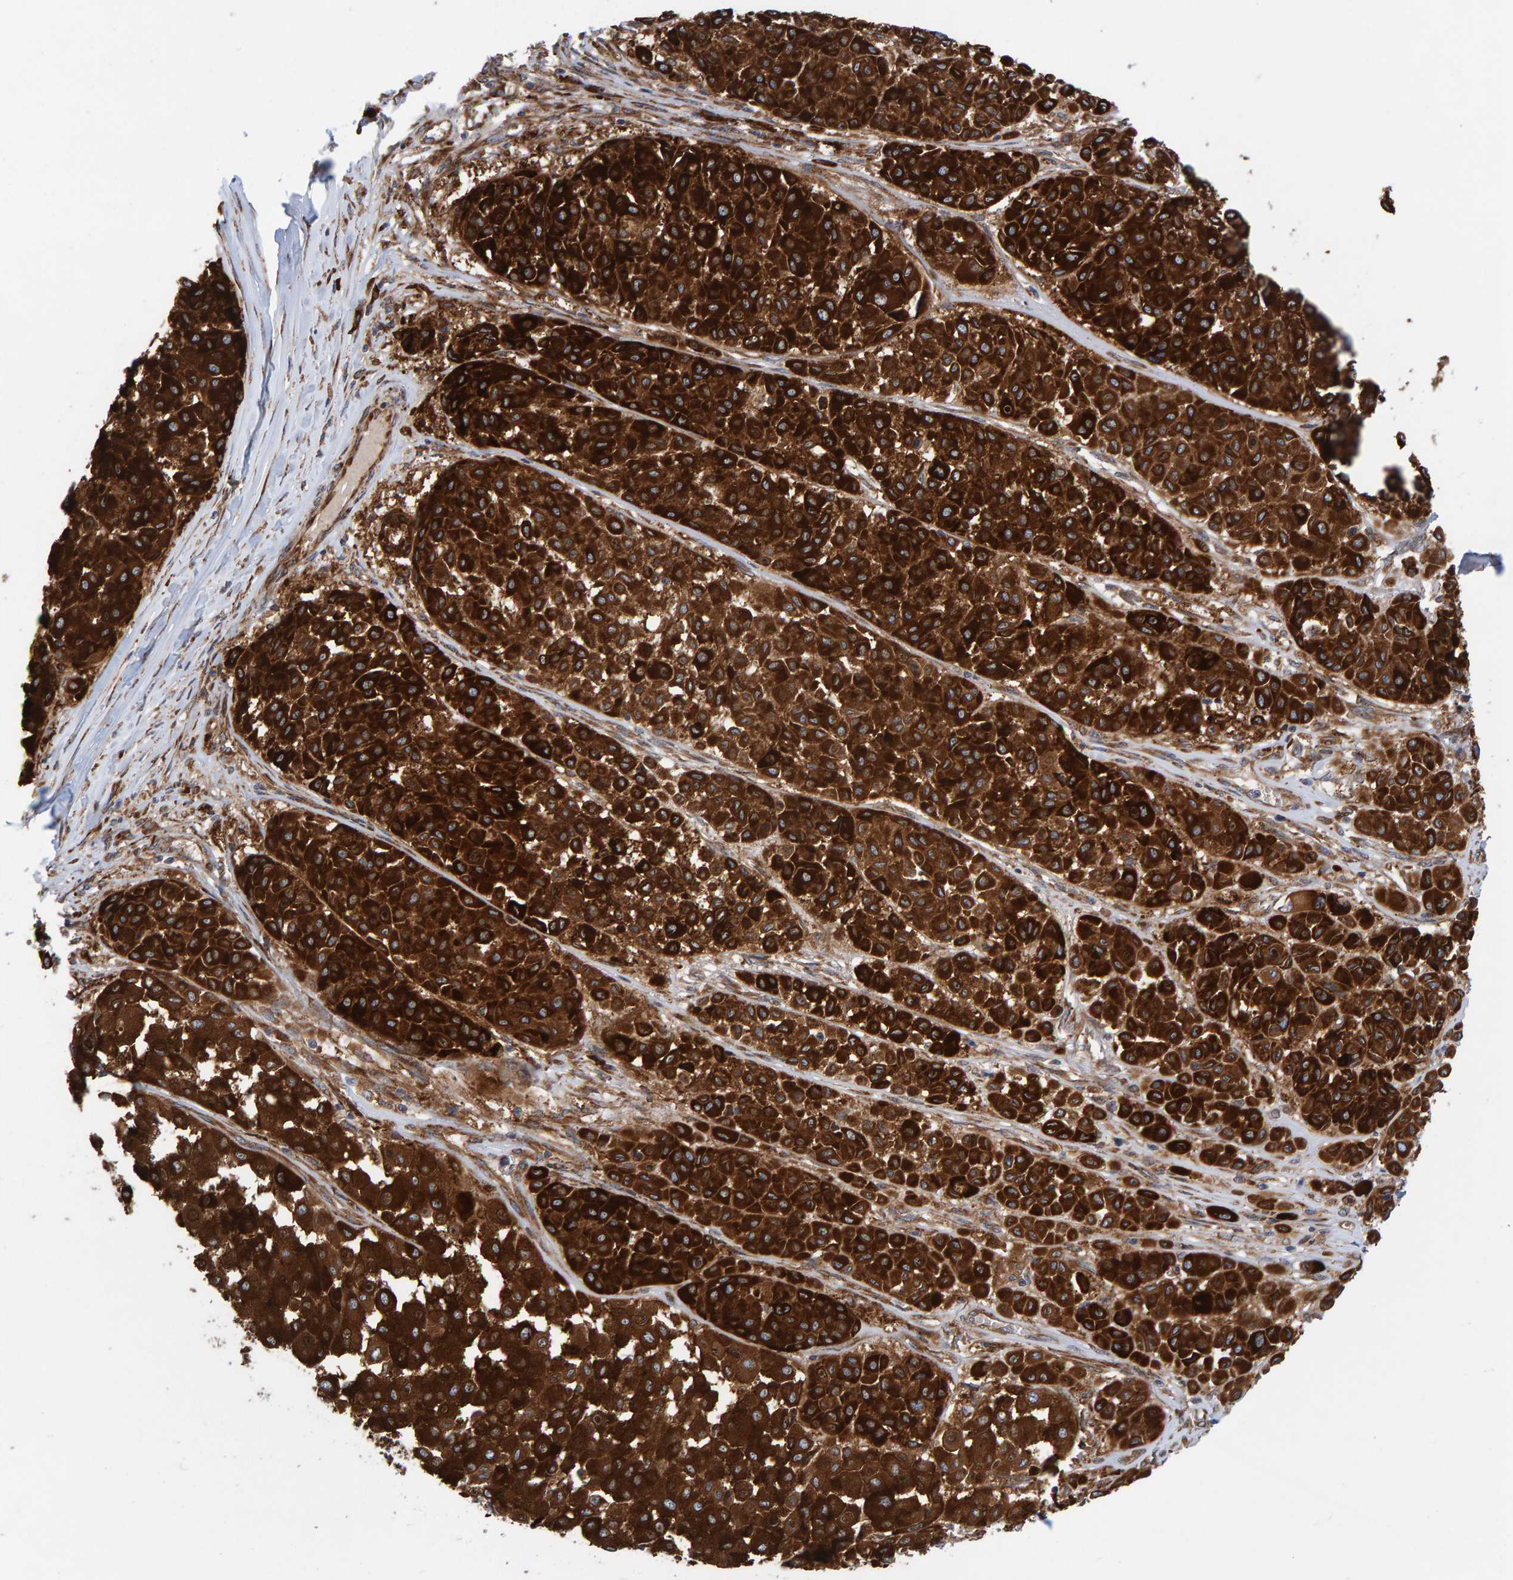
{"staining": {"intensity": "strong", "quantity": ">75%", "location": "cytoplasmic/membranous"}, "tissue": "melanoma", "cell_type": "Tumor cells", "image_type": "cancer", "snomed": [{"axis": "morphology", "description": "Malignant melanoma, Metastatic site"}, {"axis": "topography", "description": "Soft tissue"}], "caption": "Brown immunohistochemical staining in melanoma shows strong cytoplasmic/membranous expression in about >75% of tumor cells.", "gene": "KIAA0753", "patient": {"sex": "male", "age": 41}}